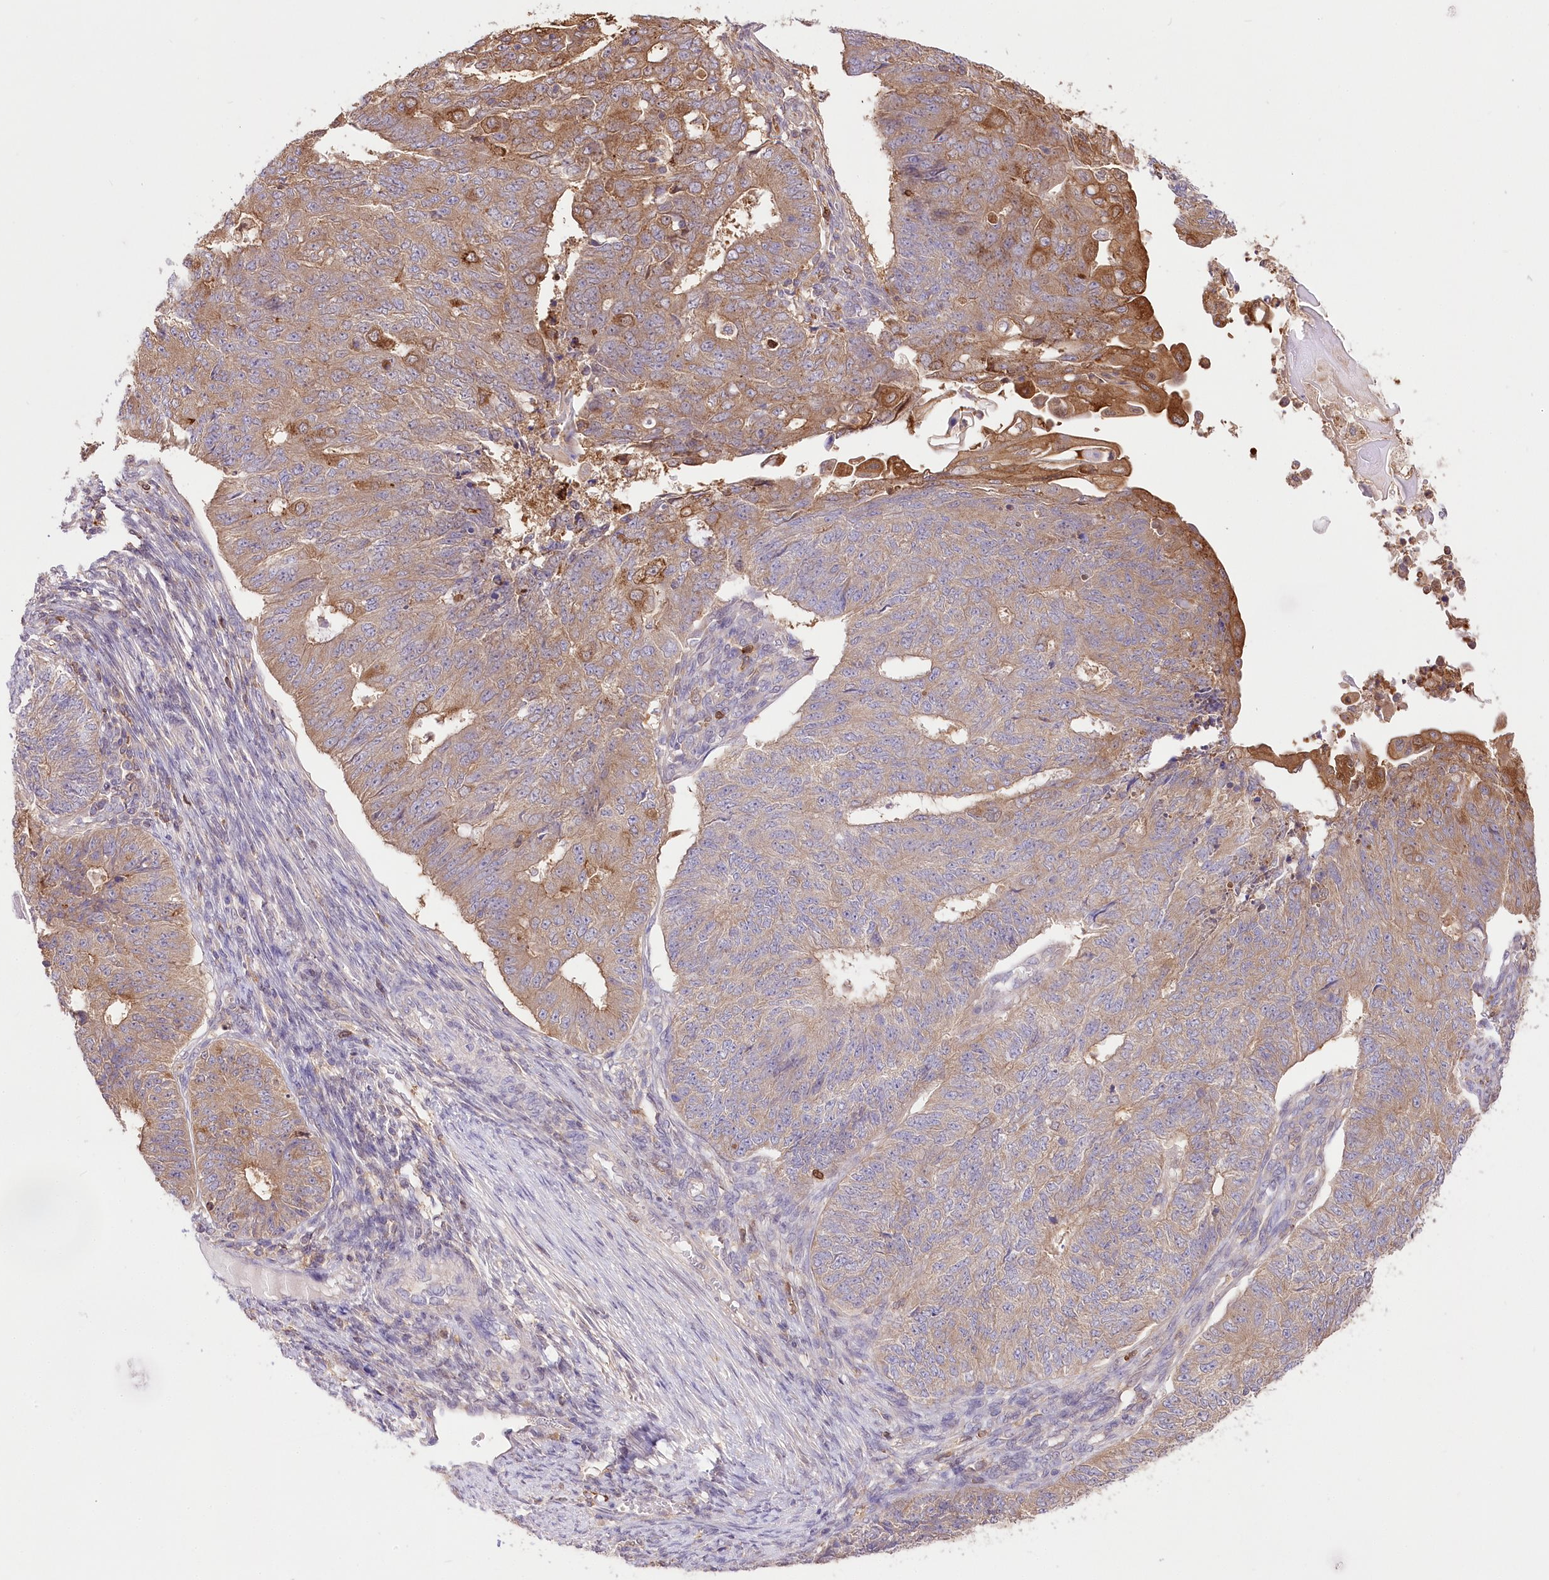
{"staining": {"intensity": "moderate", "quantity": "25%-75%", "location": "cytoplasmic/membranous"}, "tissue": "endometrial cancer", "cell_type": "Tumor cells", "image_type": "cancer", "snomed": [{"axis": "morphology", "description": "Adenocarcinoma, NOS"}, {"axis": "topography", "description": "Endometrium"}], "caption": "Approximately 25%-75% of tumor cells in endometrial cancer (adenocarcinoma) display moderate cytoplasmic/membranous protein staining as visualized by brown immunohistochemical staining.", "gene": "UGP2", "patient": {"sex": "female", "age": 32}}